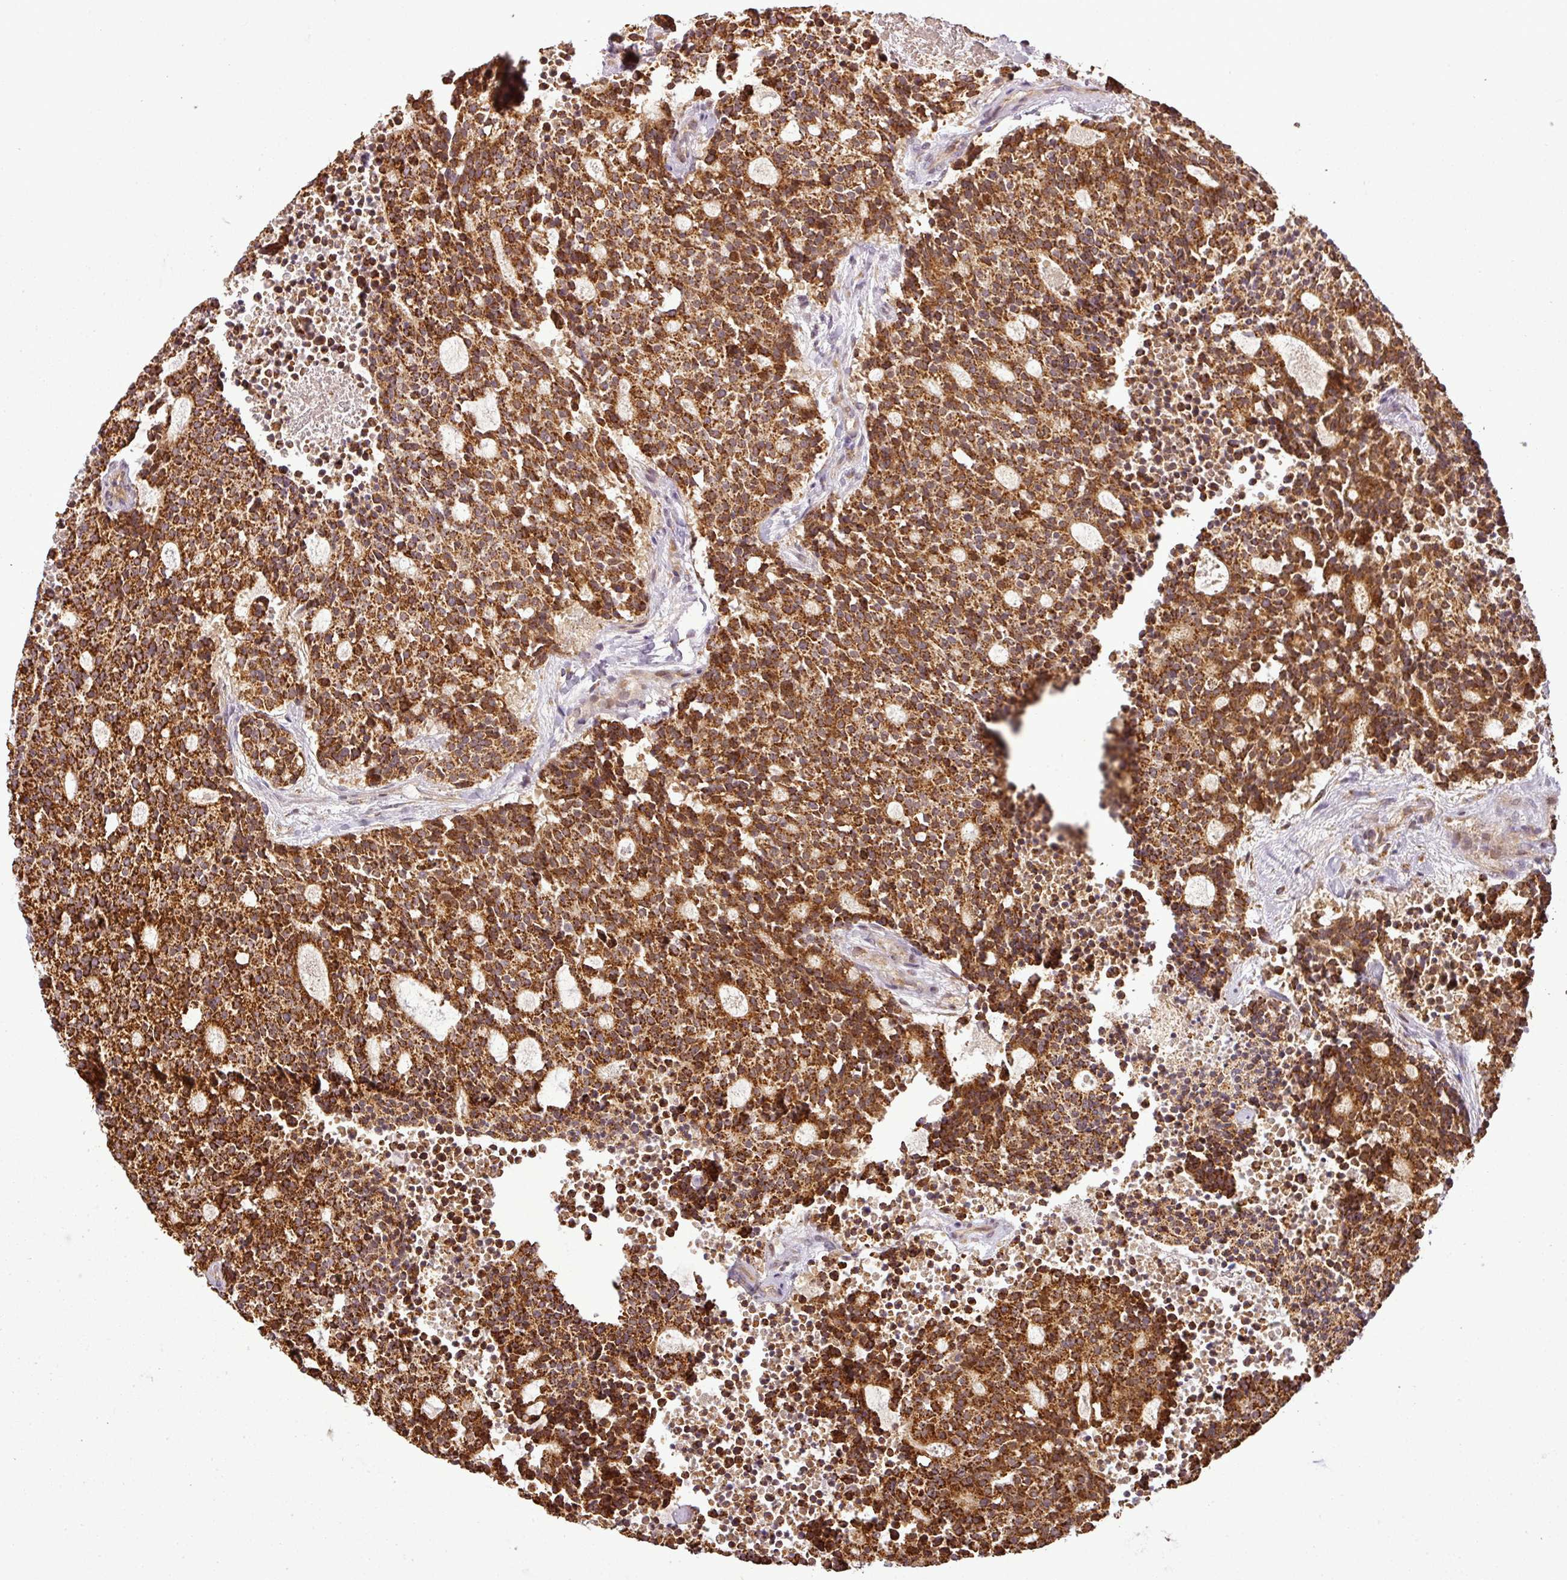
{"staining": {"intensity": "strong", "quantity": ">75%", "location": "cytoplasmic/membranous"}, "tissue": "carcinoid", "cell_type": "Tumor cells", "image_type": "cancer", "snomed": [{"axis": "morphology", "description": "Carcinoid, malignant, NOS"}, {"axis": "topography", "description": "Pancreas"}], "caption": "Tumor cells exhibit high levels of strong cytoplasmic/membranous staining in approximately >75% of cells in human carcinoid. The staining was performed using DAB (3,3'-diaminobenzidine) to visualize the protein expression in brown, while the nuclei were stained in blue with hematoxylin (Magnification: 20x).", "gene": "FAIM", "patient": {"sex": "female", "age": 54}}